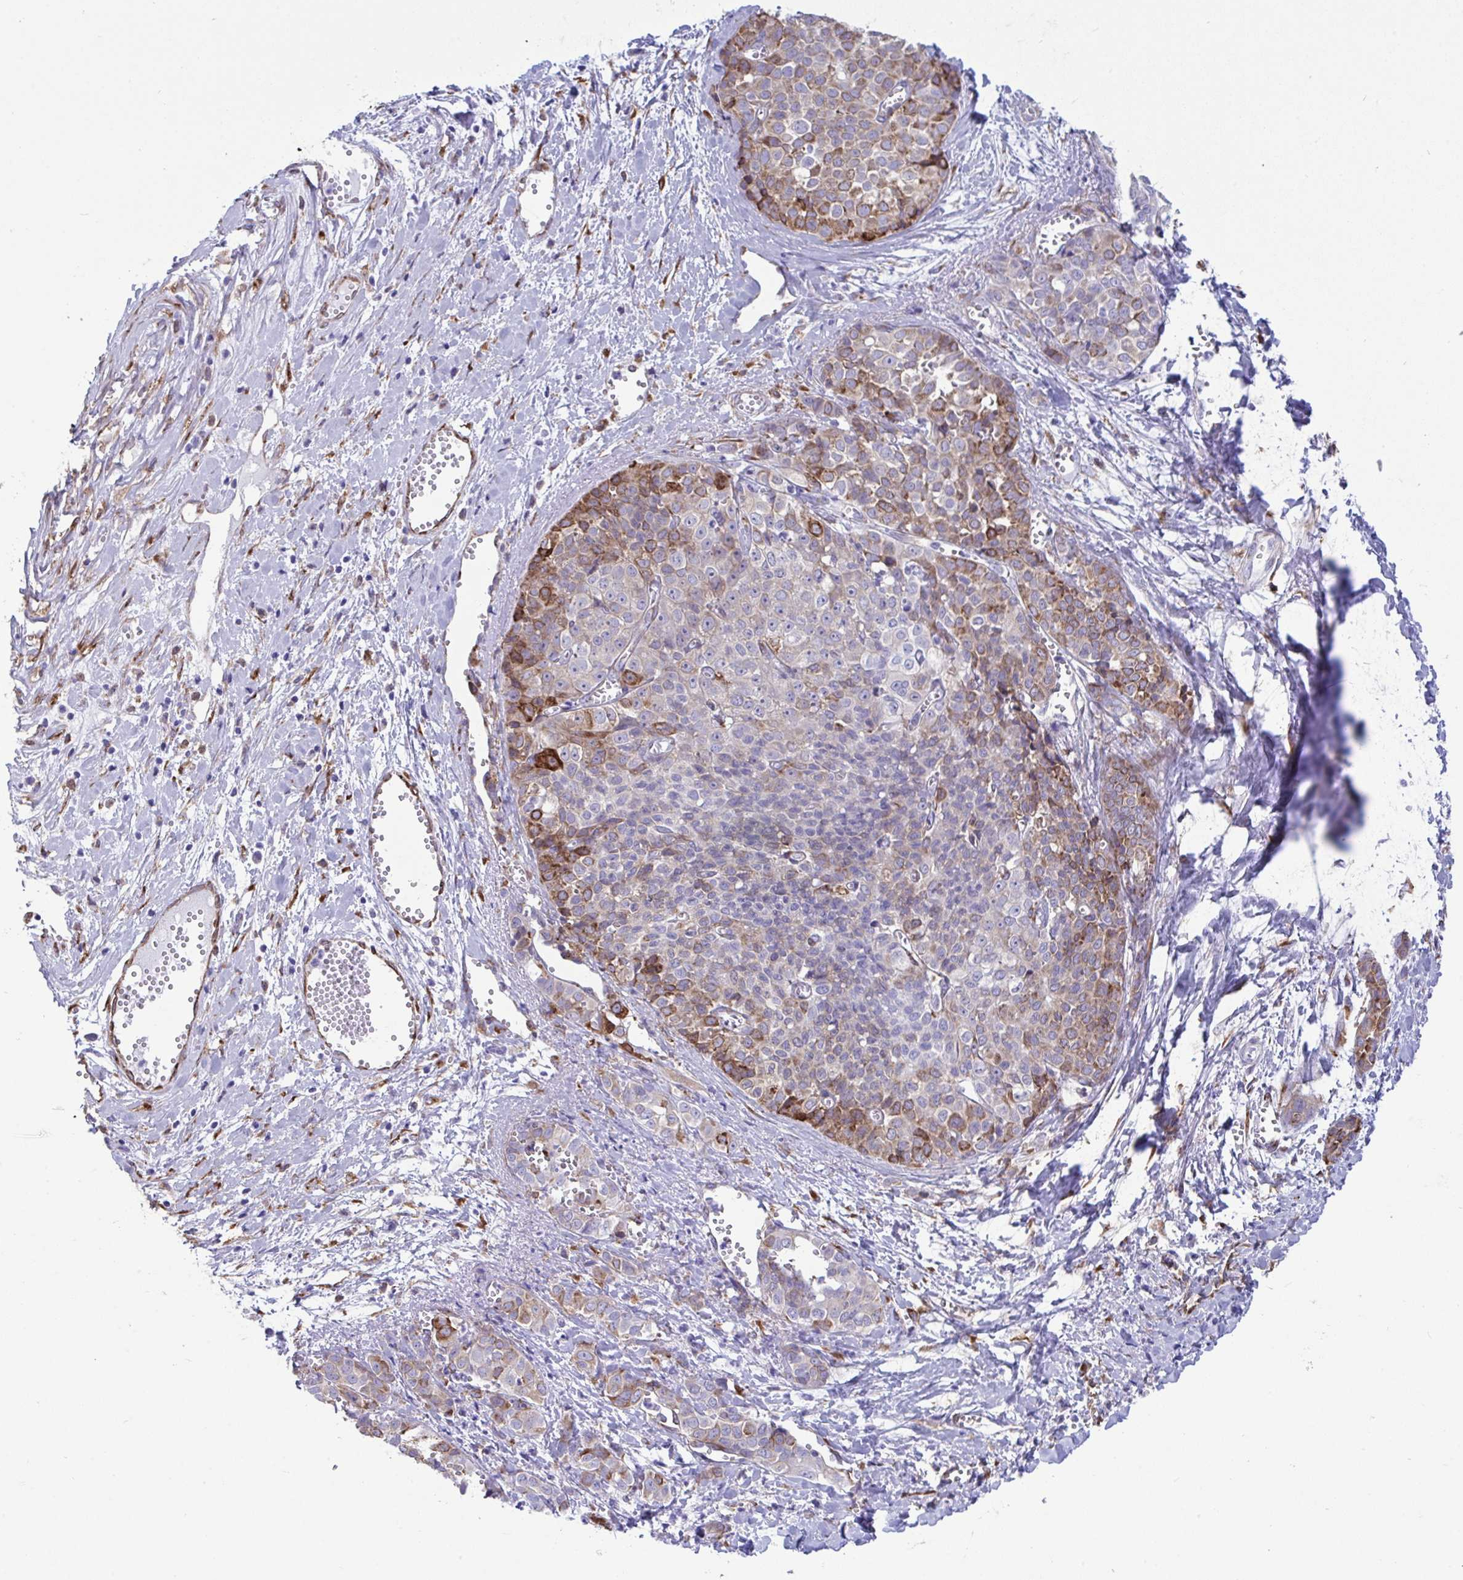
{"staining": {"intensity": "moderate", "quantity": "25%-75%", "location": "cytoplasmic/membranous"}, "tissue": "liver cancer", "cell_type": "Tumor cells", "image_type": "cancer", "snomed": [{"axis": "morphology", "description": "Cholangiocarcinoma"}, {"axis": "topography", "description": "Liver"}], "caption": "A high-resolution photomicrograph shows immunohistochemistry staining of liver cancer, which reveals moderate cytoplasmic/membranous positivity in about 25%-75% of tumor cells.", "gene": "ASPH", "patient": {"sex": "female", "age": 77}}